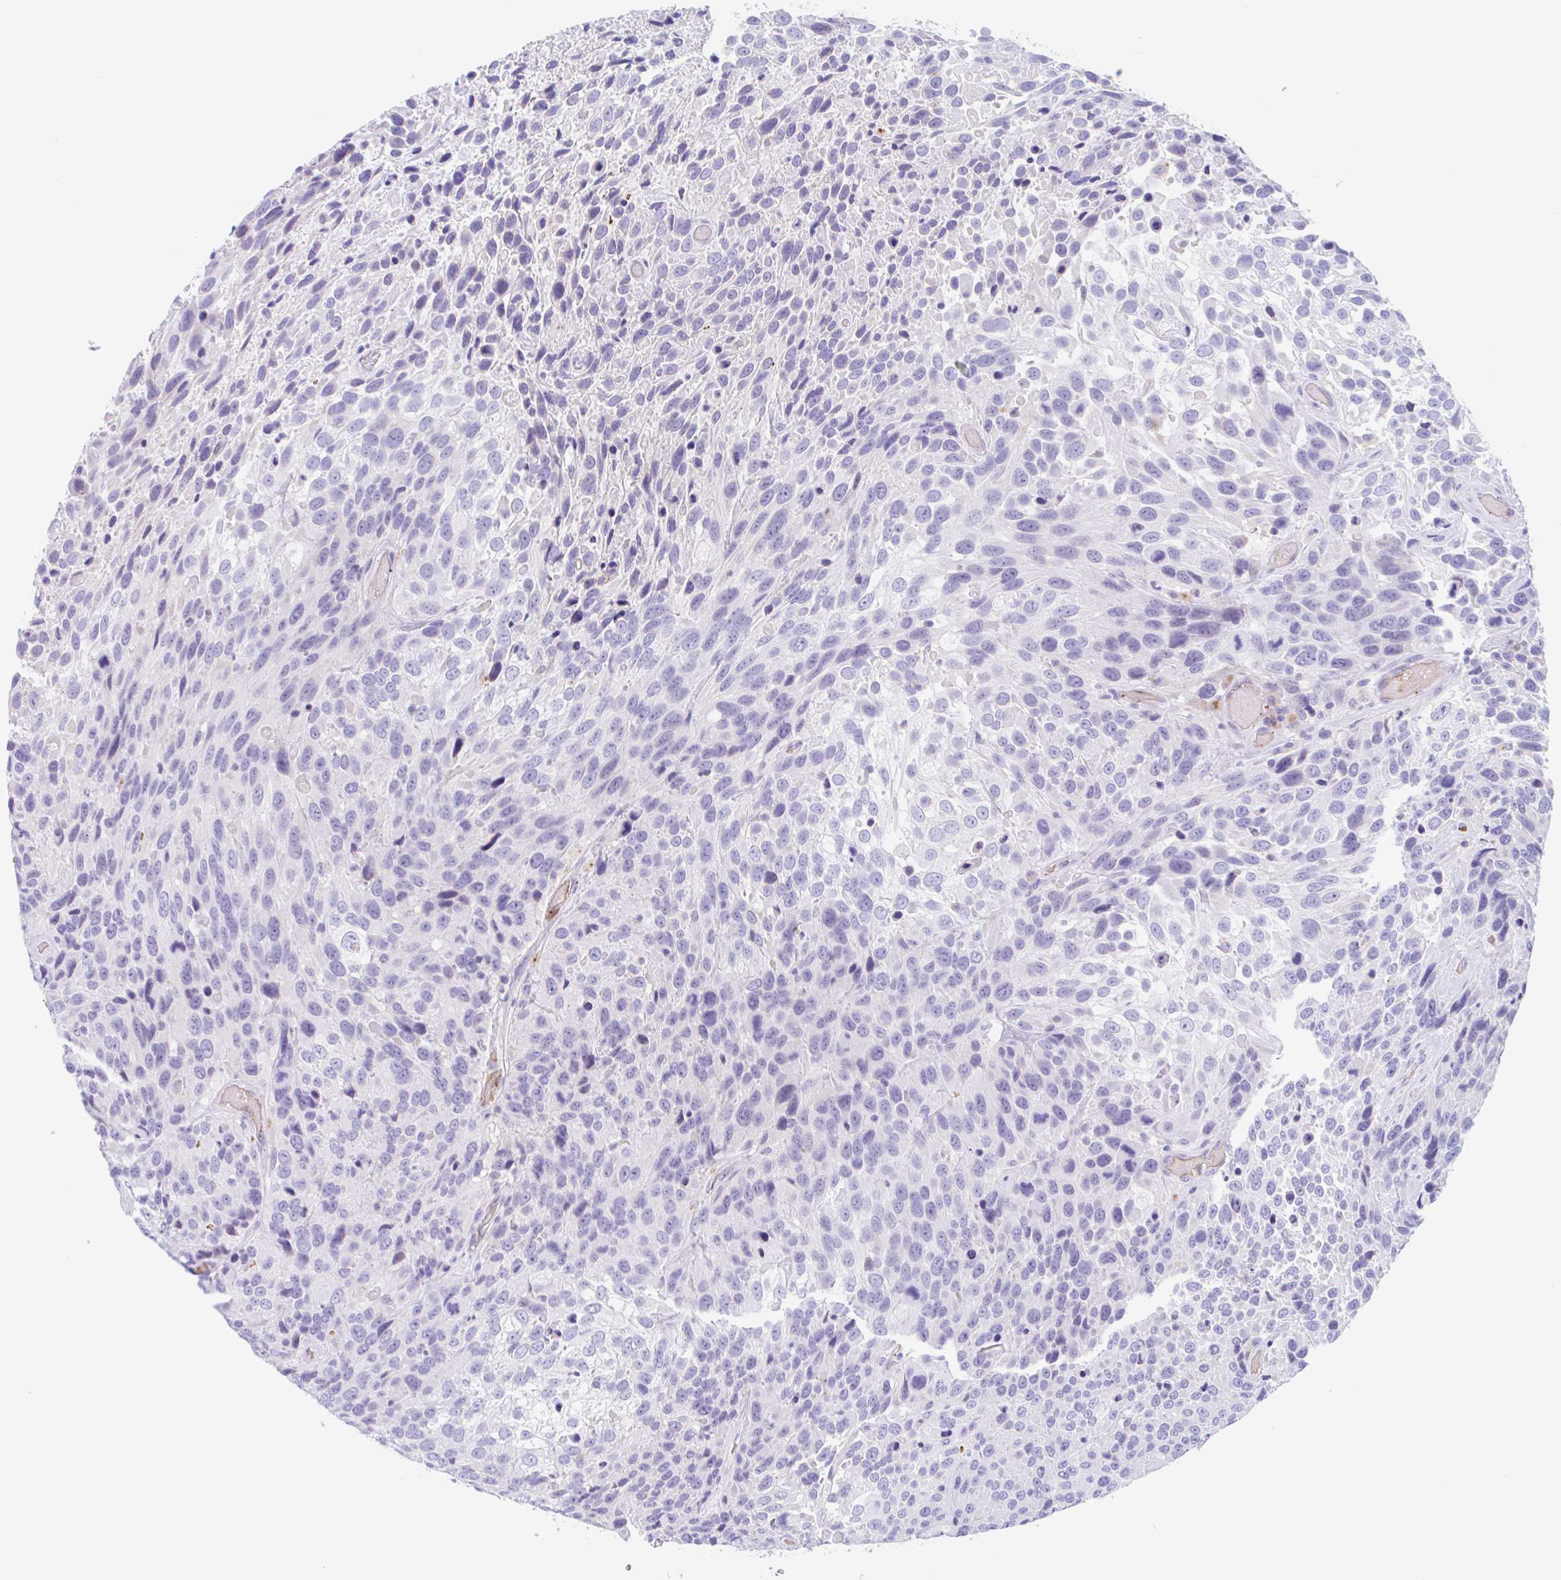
{"staining": {"intensity": "negative", "quantity": "none", "location": "none"}, "tissue": "urothelial cancer", "cell_type": "Tumor cells", "image_type": "cancer", "snomed": [{"axis": "morphology", "description": "Urothelial carcinoma, High grade"}, {"axis": "topography", "description": "Urinary bladder"}], "caption": "This photomicrograph is of urothelial carcinoma (high-grade) stained with immunohistochemistry (IHC) to label a protein in brown with the nuclei are counter-stained blue. There is no staining in tumor cells. (DAB IHC, high magnification).", "gene": "ANKRD9", "patient": {"sex": "female", "age": 70}}